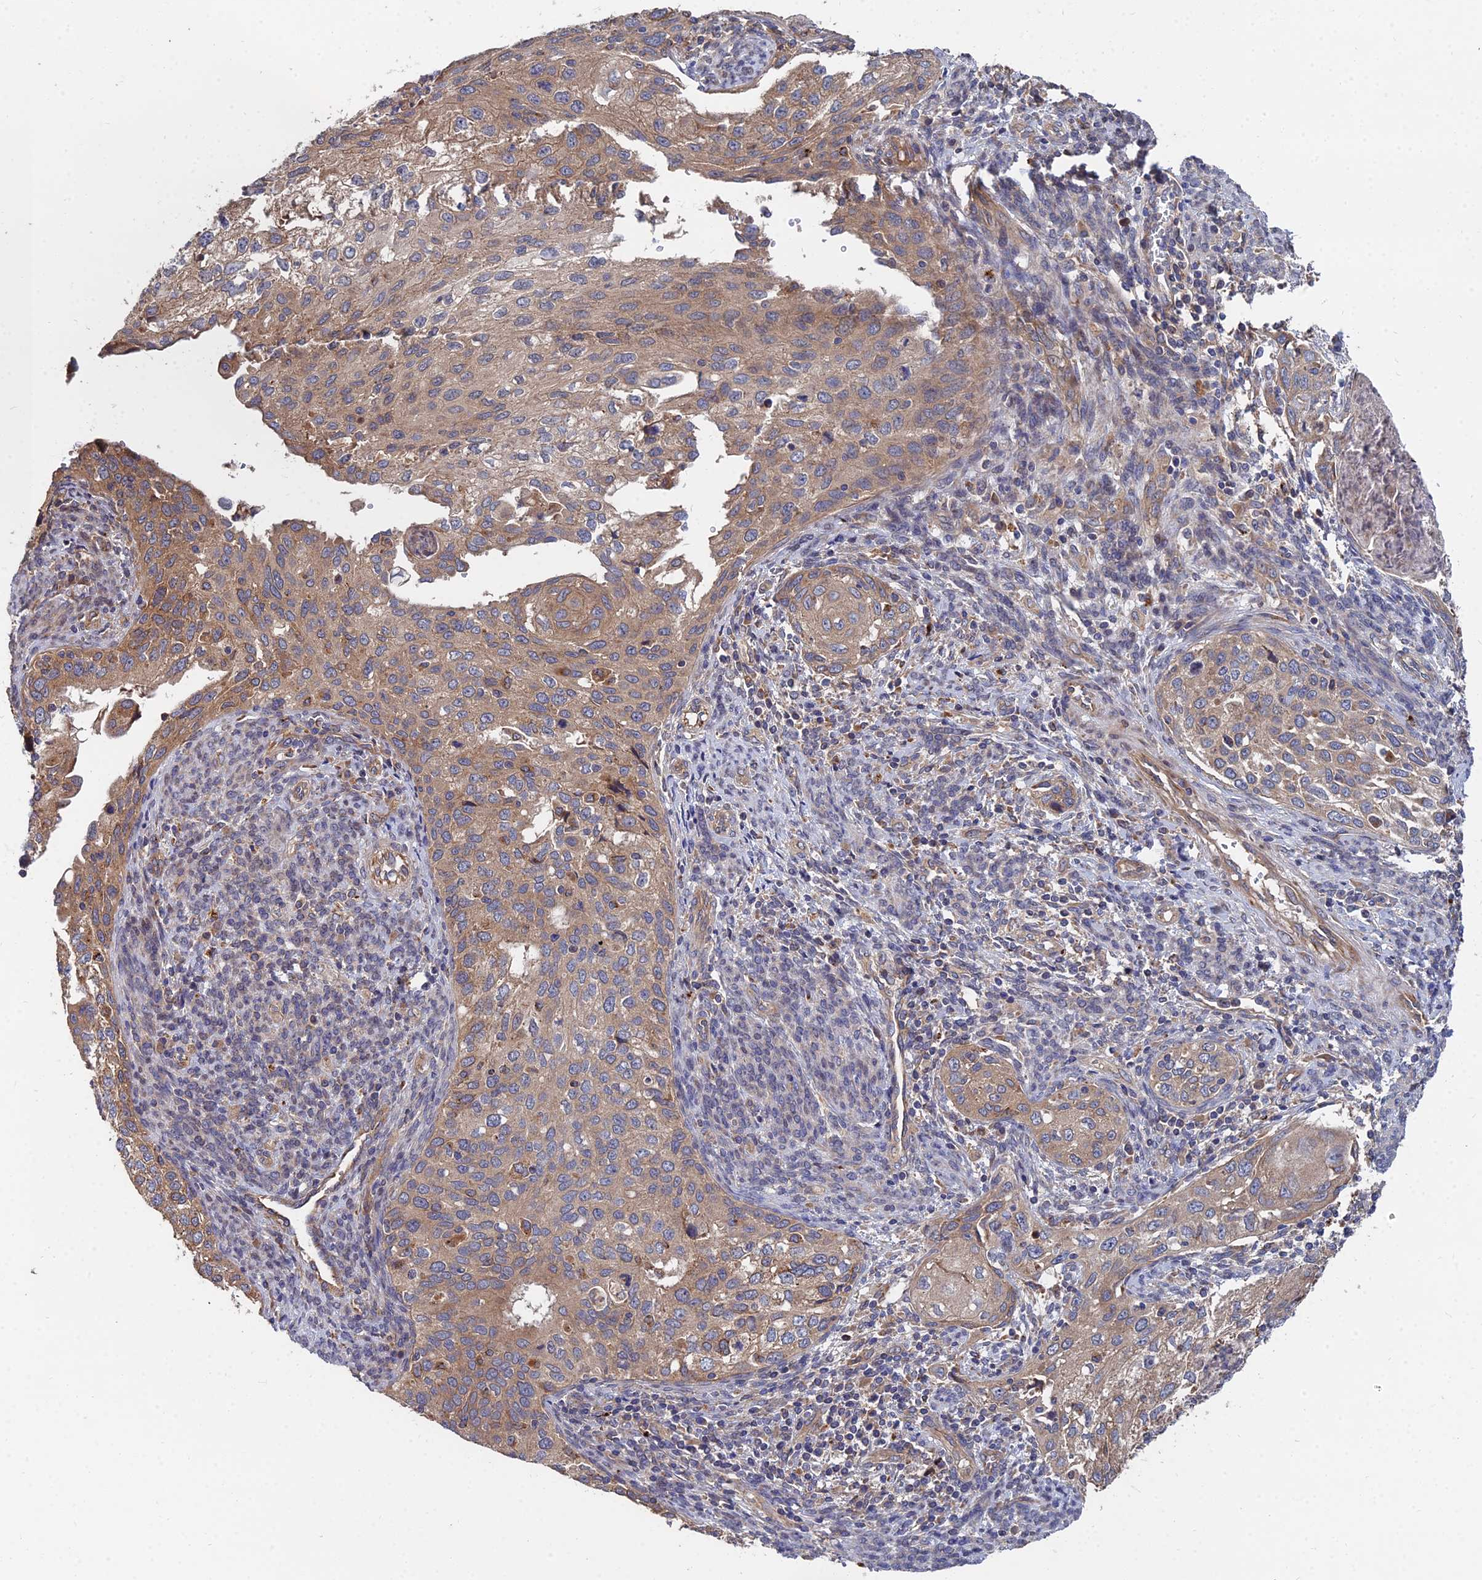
{"staining": {"intensity": "weak", "quantity": ">75%", "location": "cytoplasmic/membranous"}, "tissue": "cervical cancer", "cell_type": "Tumor cells", "image_type": "cancer", "snomed": [{"axis": "morphology", "description": "Squamous cell carcinoma, NOS"}, {"axis": "topography", "description": "Cervix"}], "caption": "High-power microscopy captured an immunohistochemistry micrograph of cervical squamous cell carcinoma, revealing weak cytoplasmic/membranous staining in about >75% of tumor cells.", "gene": "CCZ1", "patient": {"sex": "female", "age": 67}}